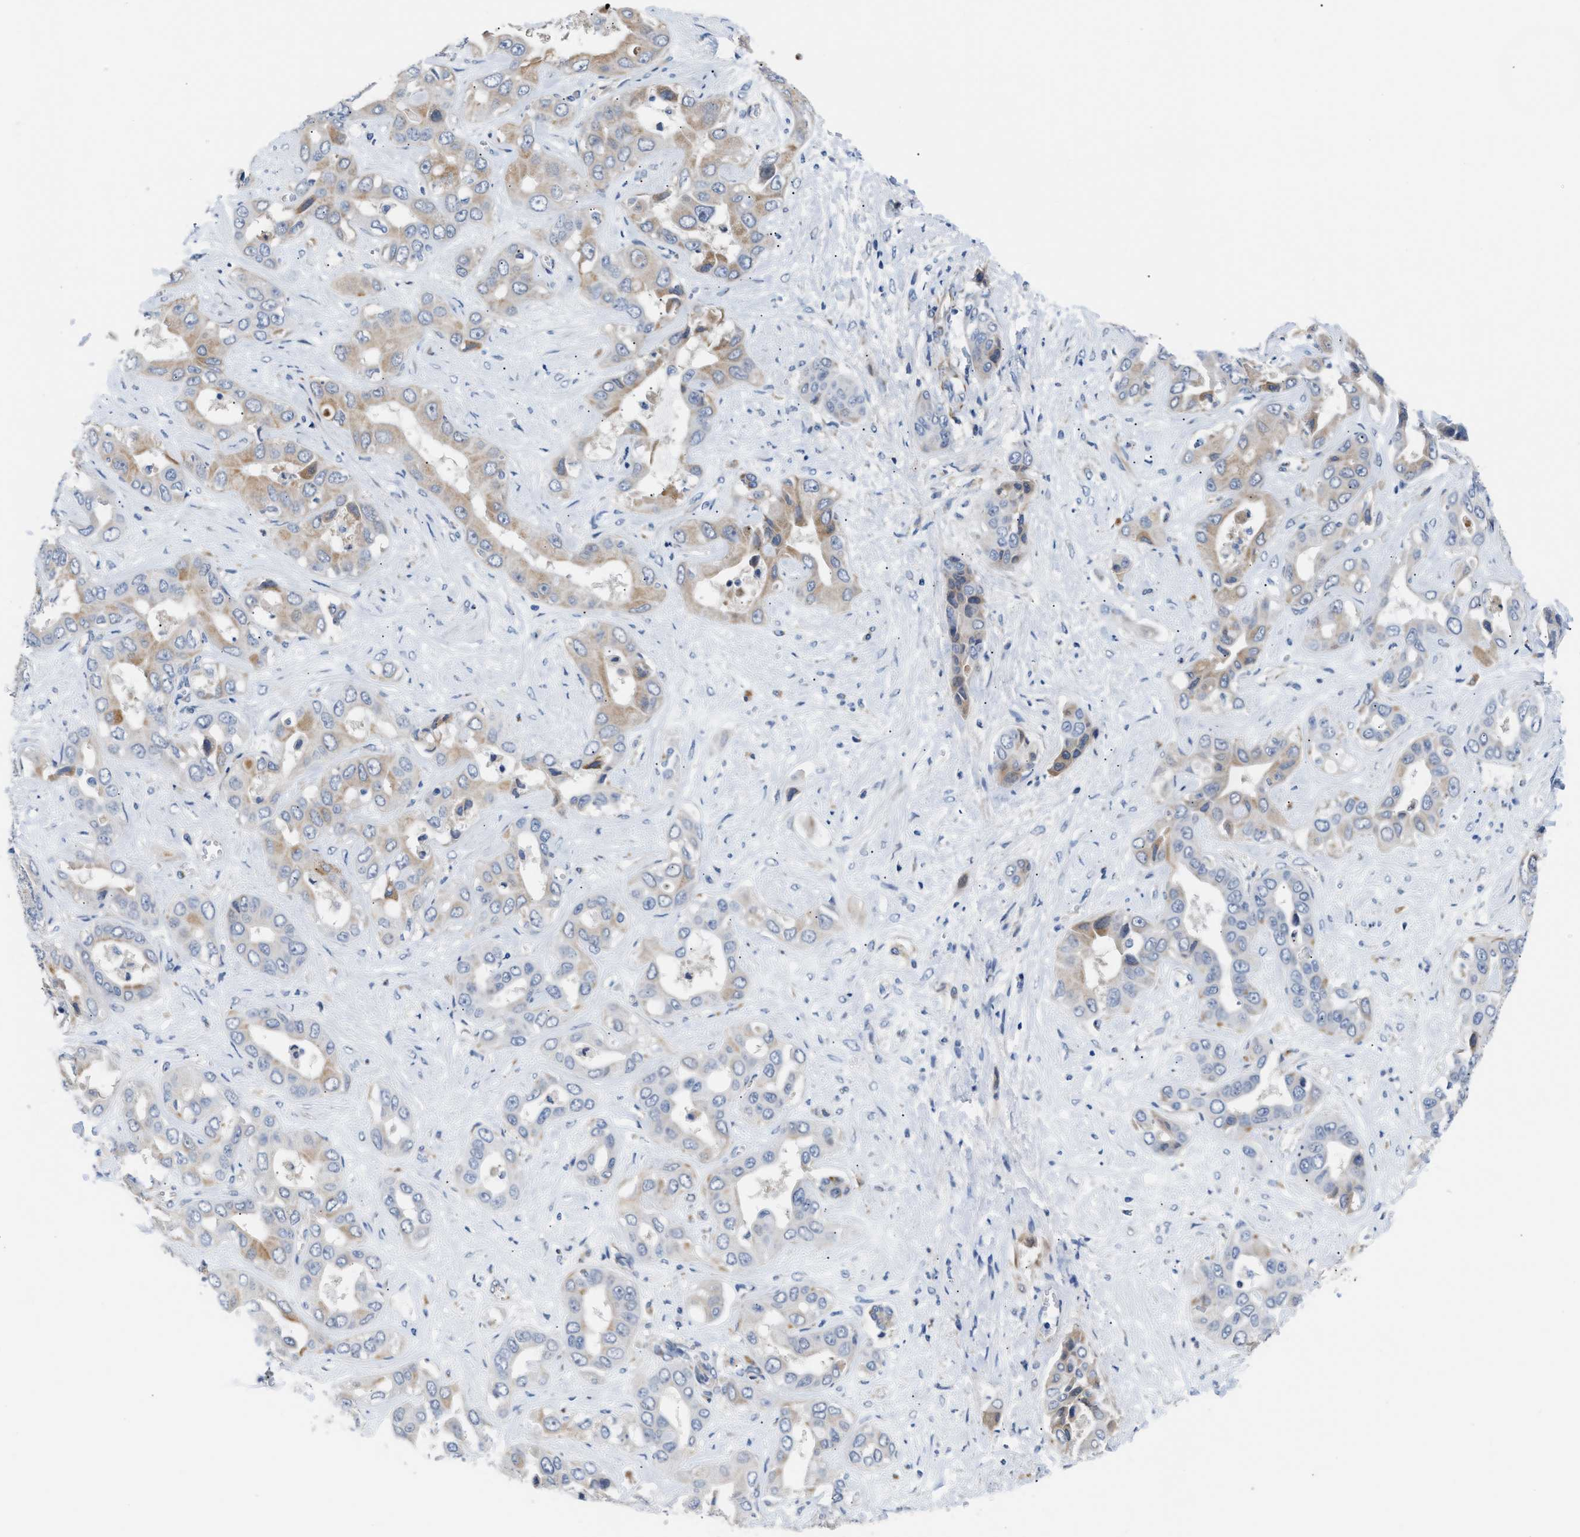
{"staining": {"intensity": "weak", "quantity": "<25%", "location": "cytoplasmic/membranous"}, "tissue": "liver cancer", "cell_type": "Tumor cells", "image_type": "cancer", "snomed": [{"axis": "morphology", "description": "Cholangiocarcinoma"}, {"axis": "topography", "description": "Liver"}], "caption": "Protein analysis of liver cancer shows no significant expression in tumor cells.", "gene": "TFPI", "patient": {"sex": "female", "age": 52}}